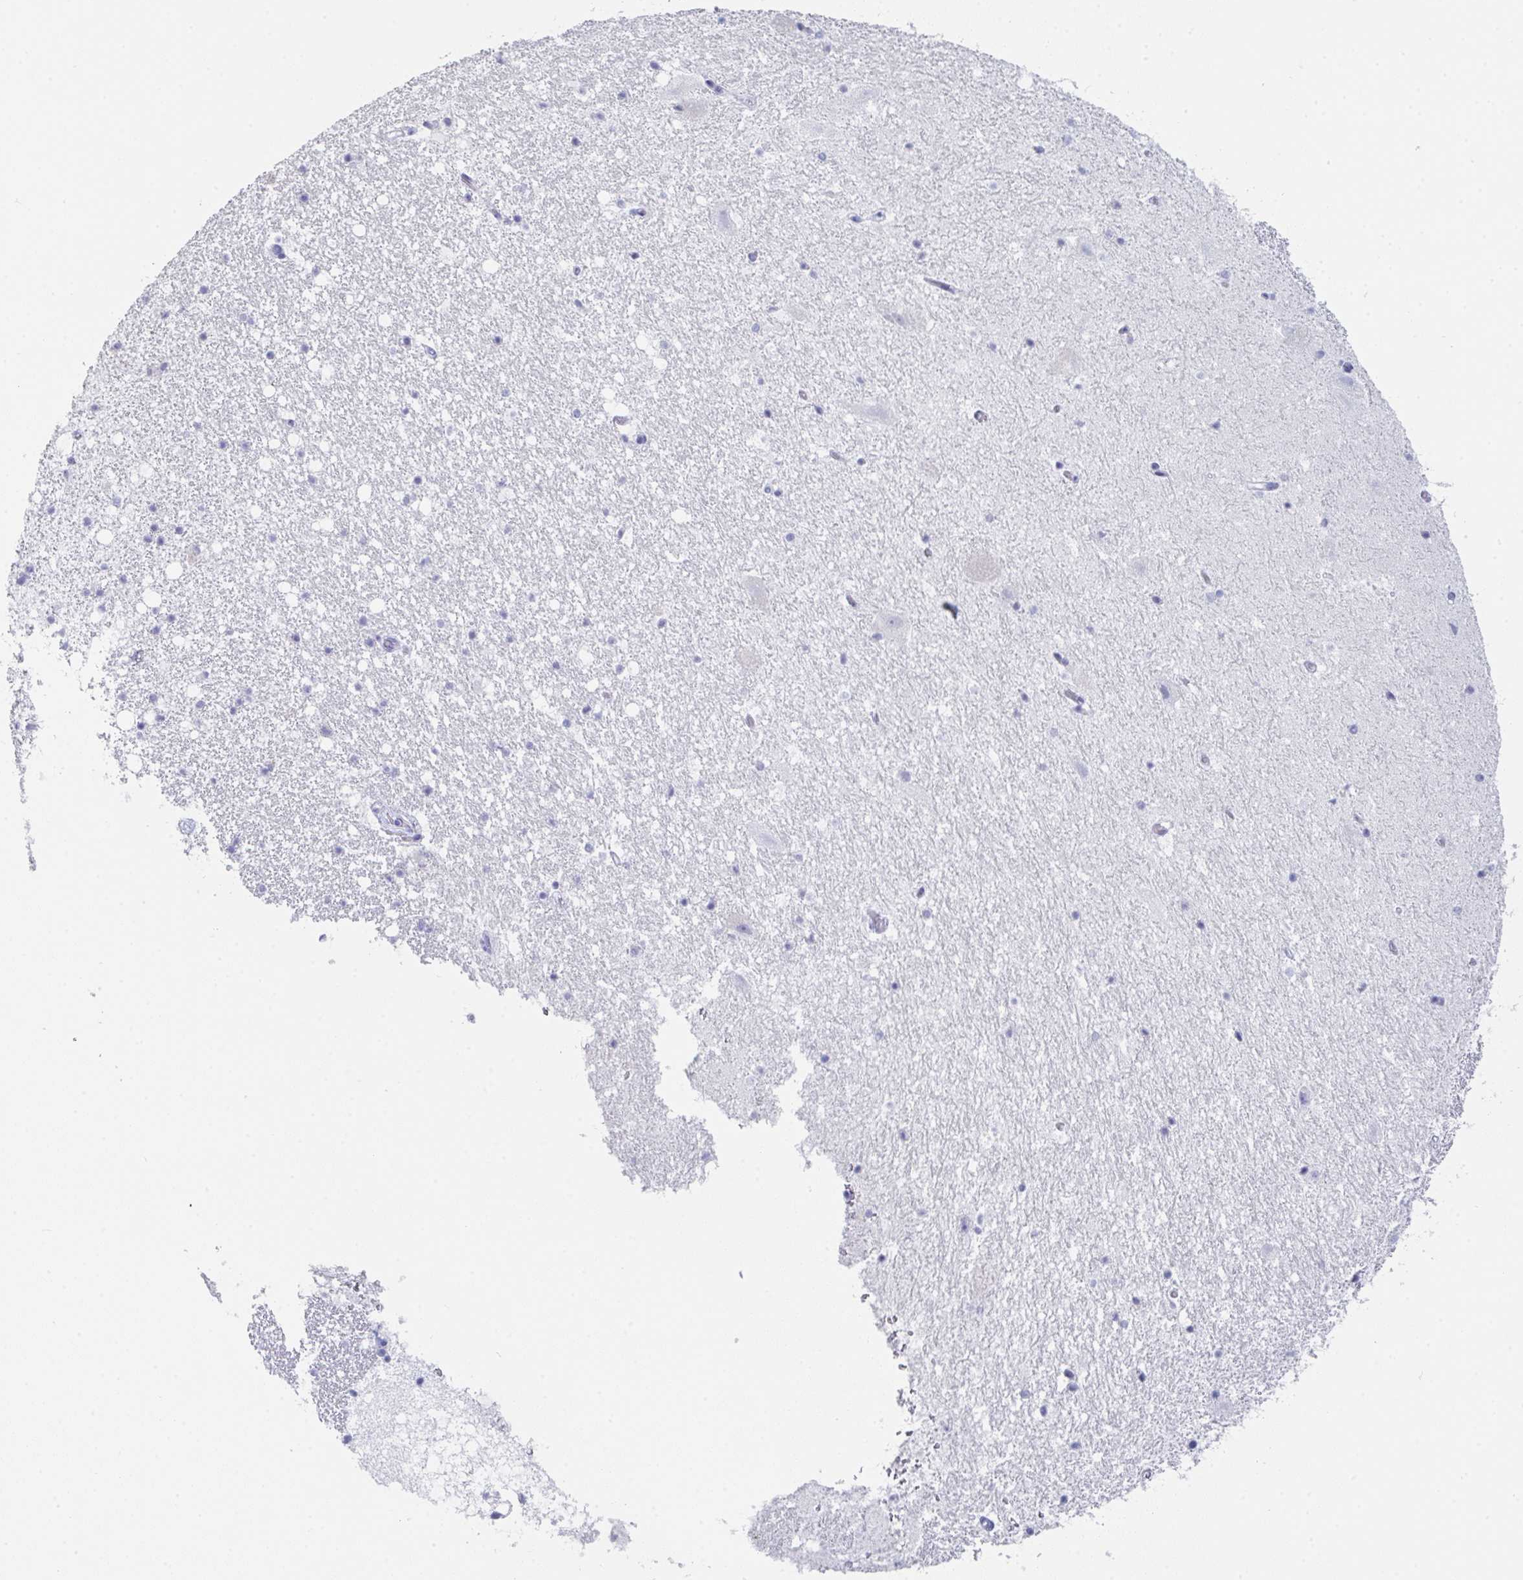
{"staining": {"intensity": "negative", "quantity": "none", "location": "none"}, "tissue": "hippocampus", "cell_type": "Glial cells", "image_type": "normal", "snomed": [{"axis": "morphology", "description": "Normal tissue, NOS"}, {"axis": "topography", "description": "Hippocampus"}], "caption": "Glial cells are negative for brown protein staining in unremarkable hippocampus. The staining was performed using DAB (3,3'-diaminobenzidine) to visualize the protein expression in brown, while the nuclei were stained in blue with hematoxylin (Magnification: 20x).", "gene": "RUBCN", "patient": {"sex": "female", "age": 42}}